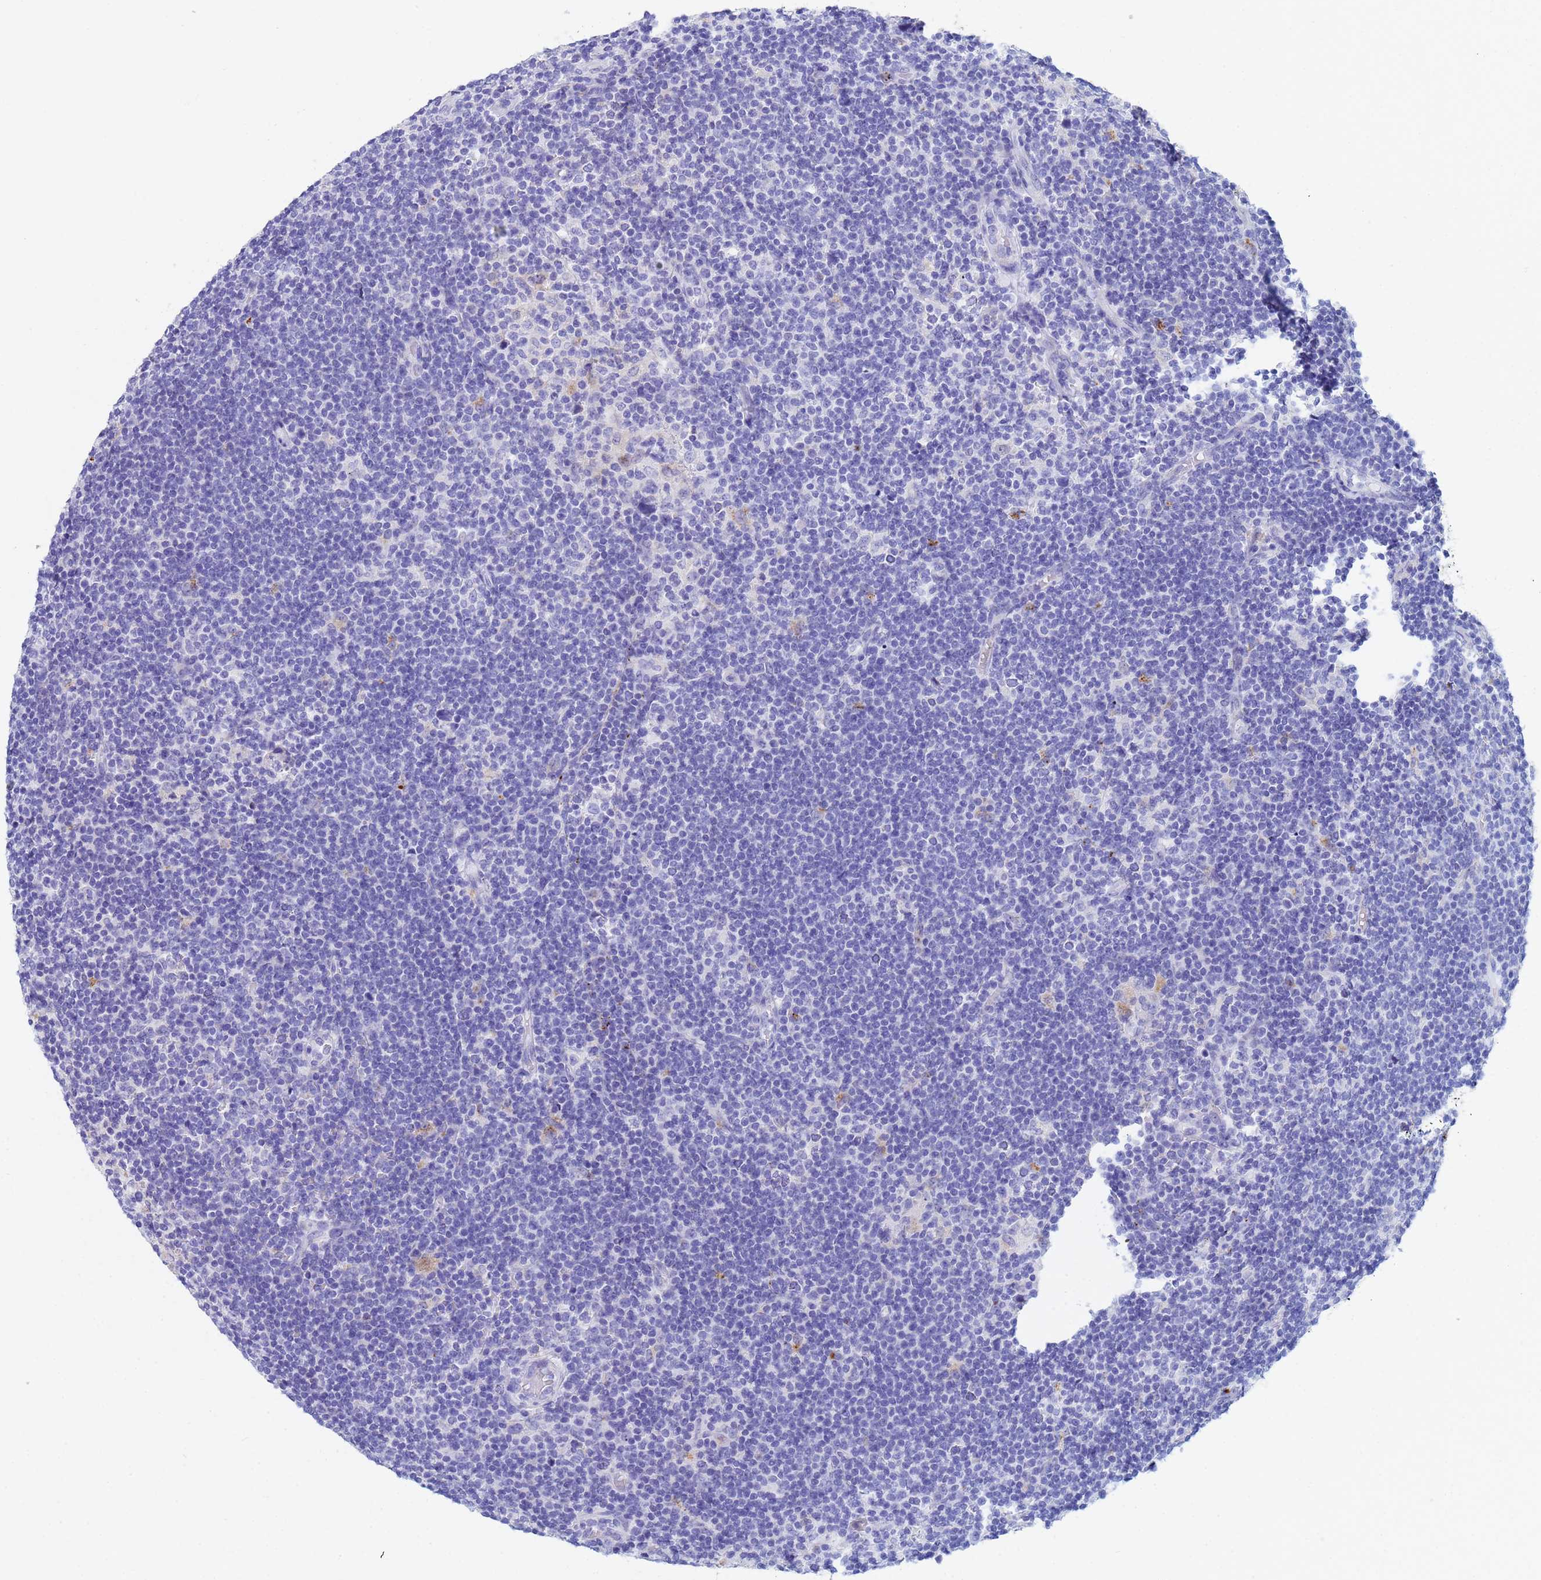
{"staining": {"intensity": "negative", "quantity": "none", "location": "none"}, "tissue": "lymphoma", "cell_type": "Tumor cells", "image_type": "cancer", "snomed": [{"axis": "morphology", "description": "Hodgkin's disease, NOS"}, {"axis": "topography", "description": "Lymph node"}], "caption": "High power microscopy image of an immunohistochemistry image of Hodgkin's disease, revealing no significant staining in tumor cells.", "gene": "CSTB", "patient": {"sex": "female", "age": 57}}